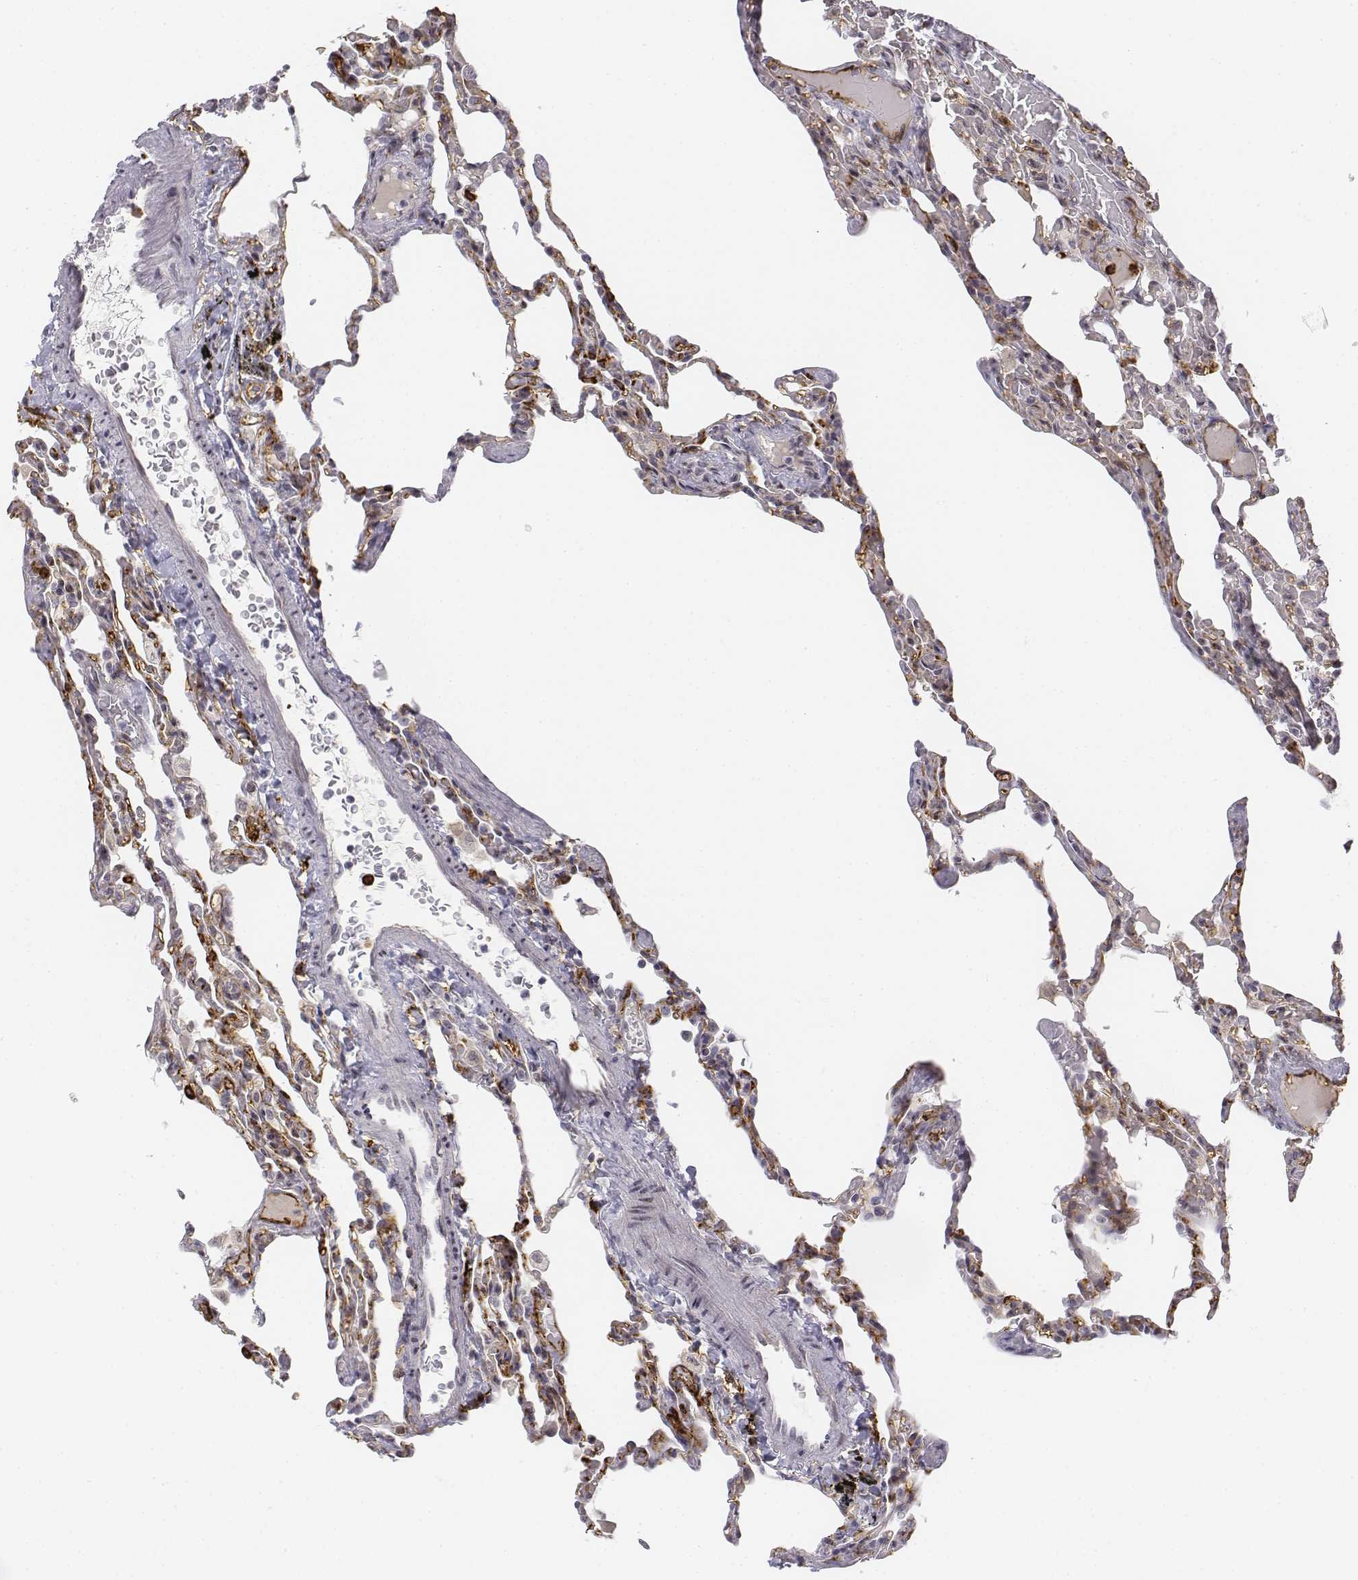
{"staining": {"intensity": "negative", "quantity": "none", "location": "none"}, "tissue": "lung", "cell_type": "Alveolar cells", "image_type": "normal", "snomed": [{"axis": "morphology", "description": "Normal tissue, NOS"}, {"axis": "topography", "description": "Lung"}], "caption": "Lung stained for a protein using immunohistochemistry (IHC) reveals no expression alveolar cells.", "gene": "CD14", "patient": {"sex": "female", "age": 43}}